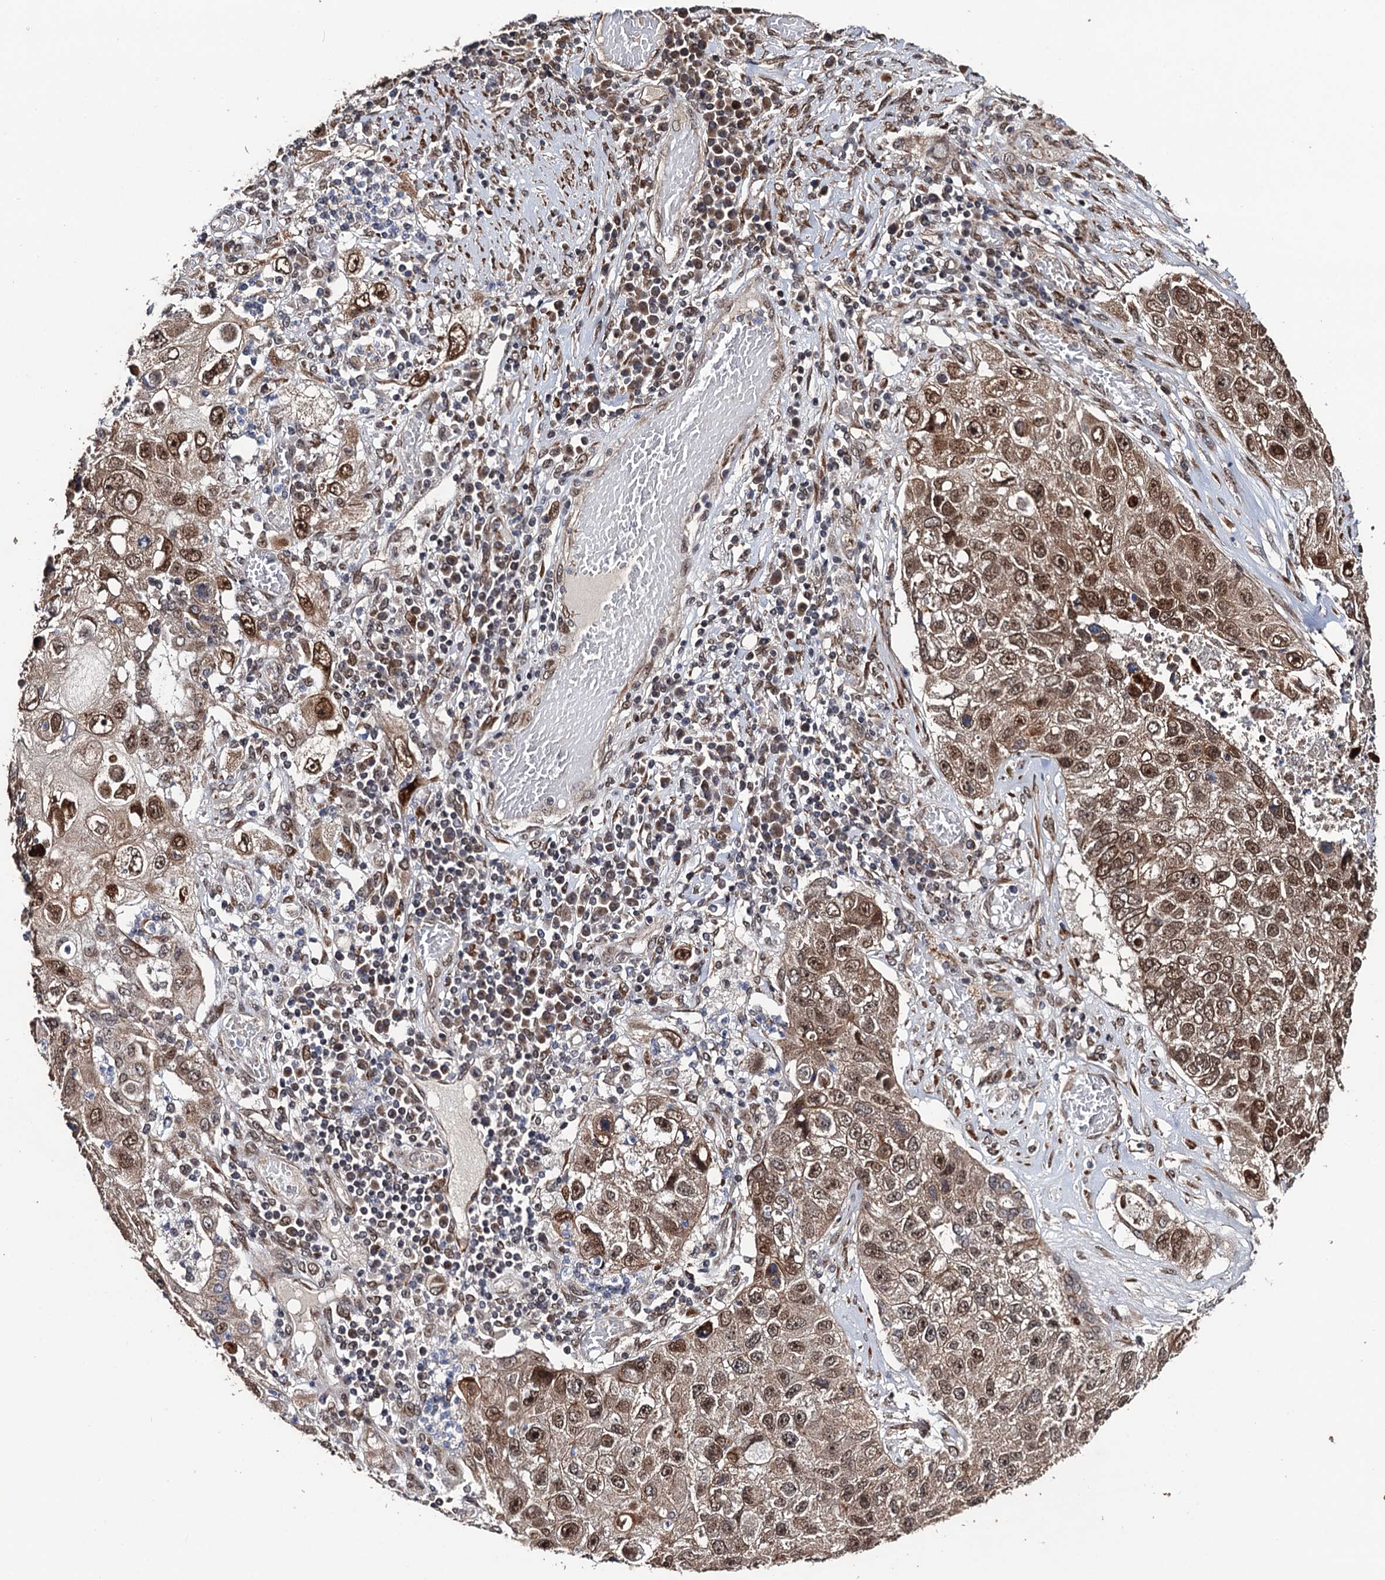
{"staining": {"intensity": "moderate", "quantity": ">75%", "location": "nuclear"}, "tissue": "lung cancer", "cell_type": "Tumor cells", "image_type": "cancer", "snomed": [{"axis": "morphology", "description": "Squamous cell carcinoma, NOS"}, {"axis": "topography", "description": "Lung"}], "caption": "Protein analysis of lung squamous cell carcinoma tissue exhibits moderate nuclear staining in approximately >75% of tumor cells.", "gene": "LRRC63", "patient": {"sex": "male", "age": 61}}